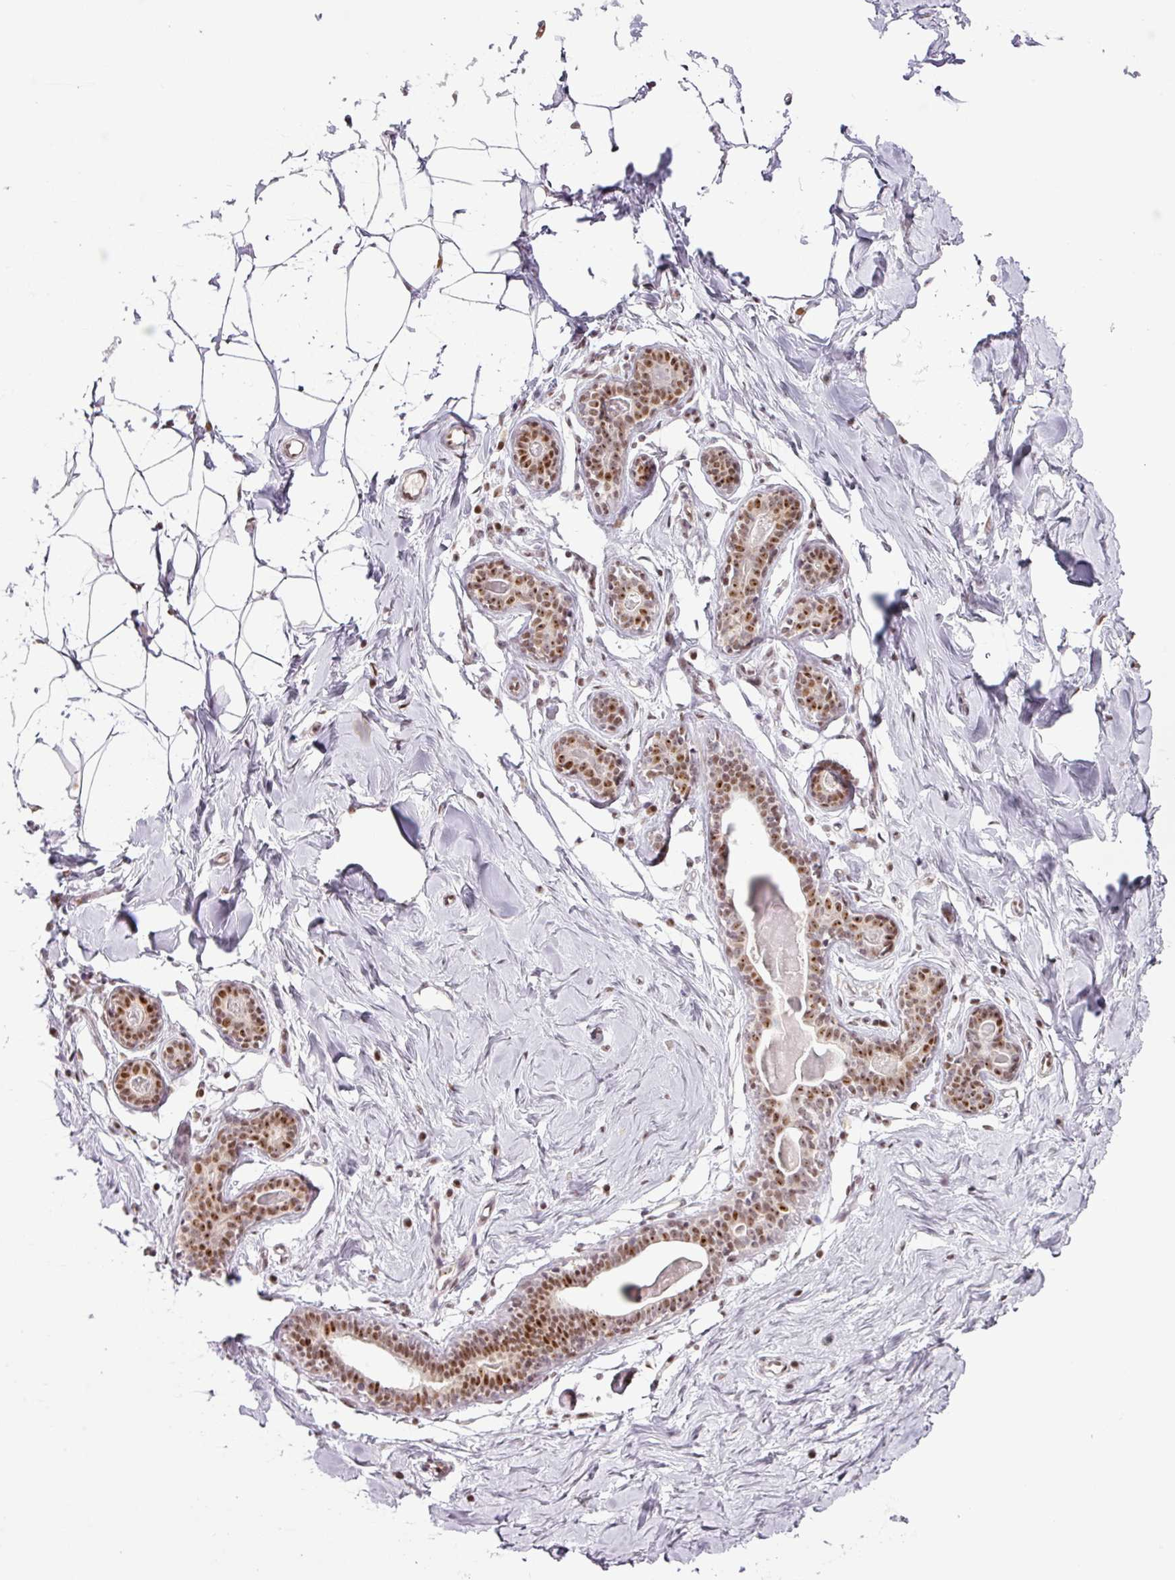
{"staining": {"intensity": "negative", "quantity": "none", "location": "none"}, "tissue": "breast", "cell_type": "Adipocytes", "image_type": "normal", "snomed": [{"axis": "morphology", "description": "Normal tissue, NOS"}, {"axis": "topography", "description": "Breast"}], "caption": "DAB (3,3'-diaminobenzidine) immunohistochemical staining of benign human breast shows no significant positivity in adipocytes. (IHC, brightfield microscopy, high magnification).", "gene": "NDUFB2", "patient": {"sex": "female", "age": 23}}